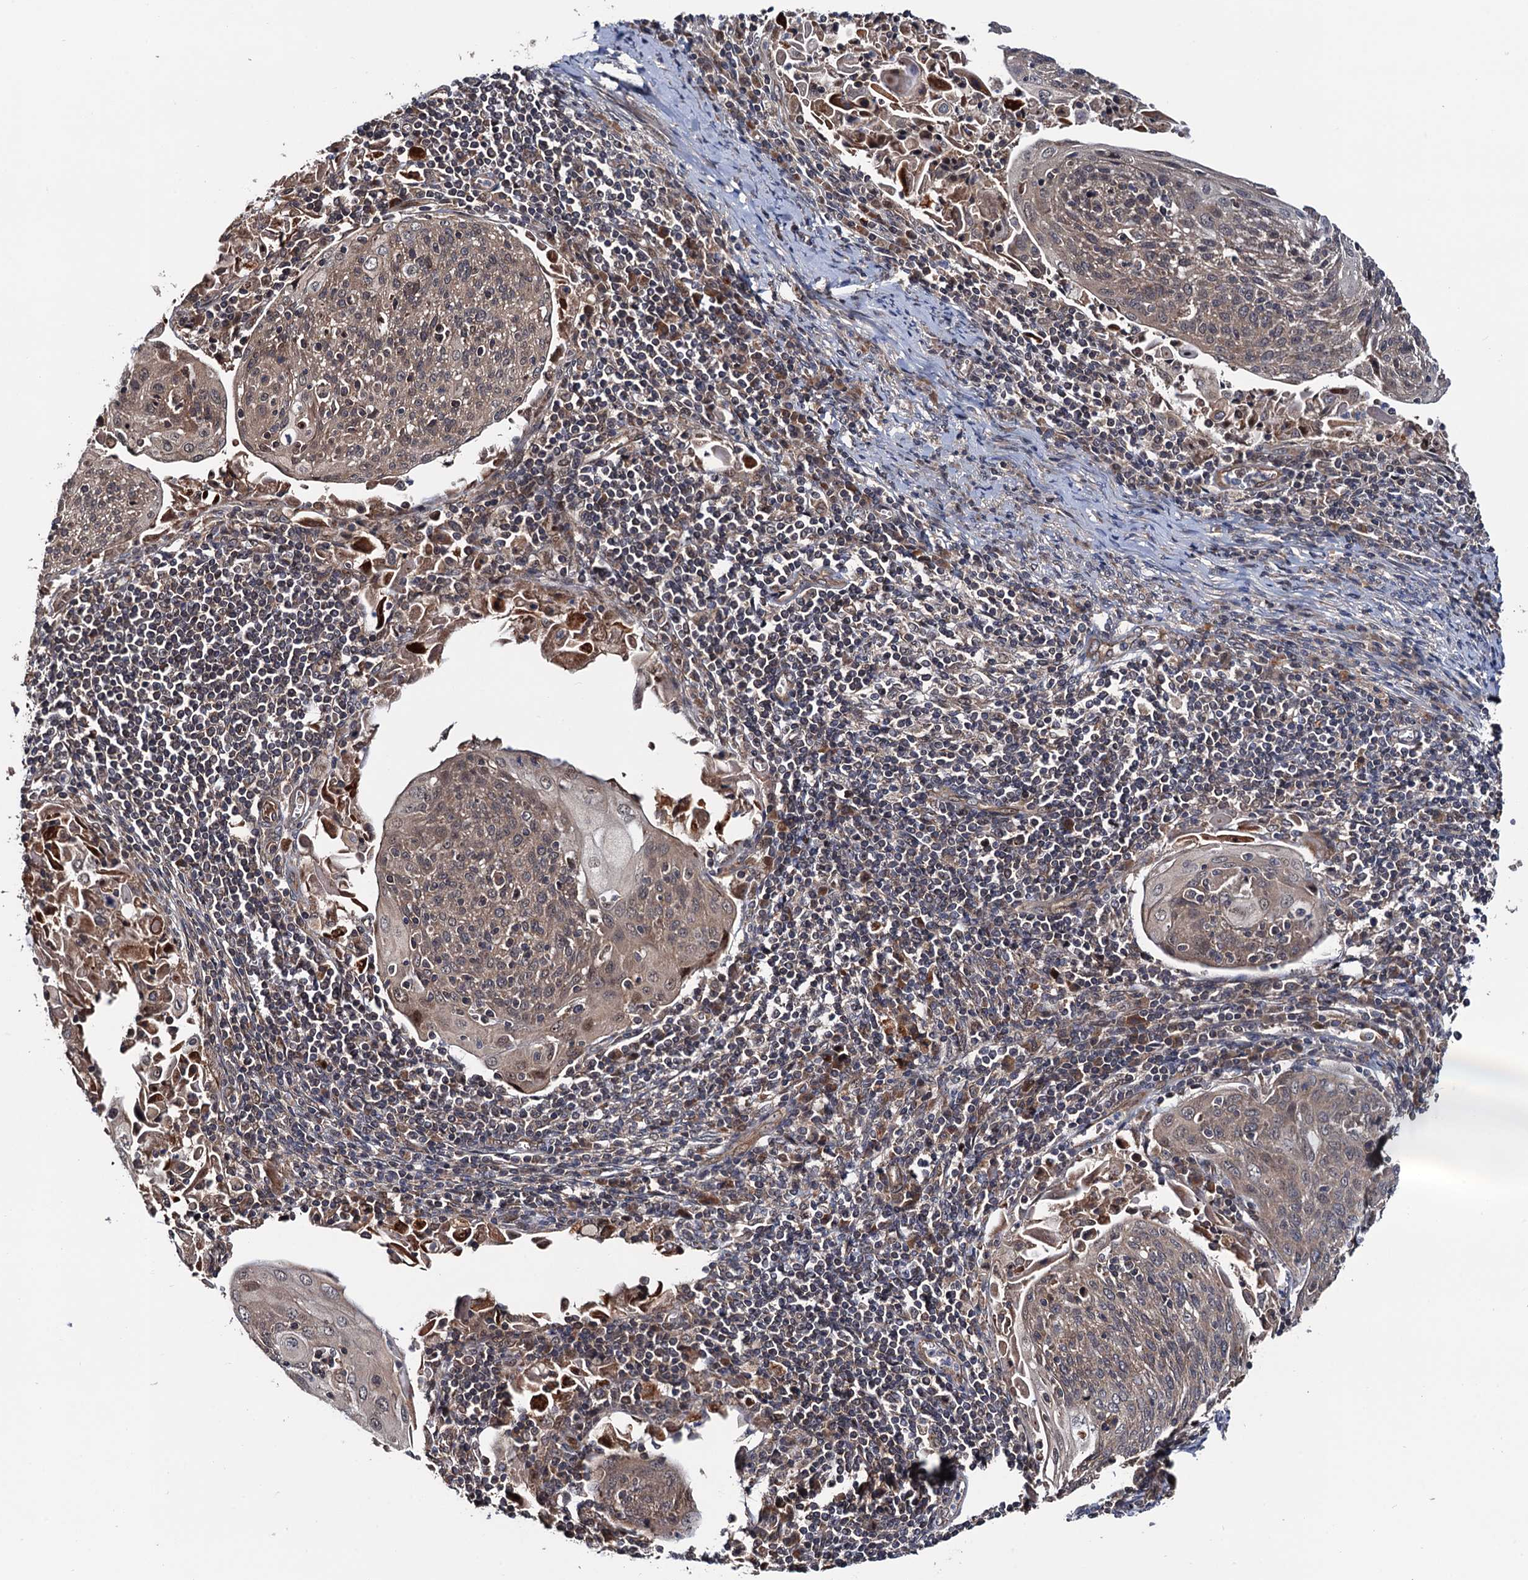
{"staining": {"intensity": "moderate", "quantity": ">75%", "location": "cytoplasmic/membranous"}, "tissue": "cervical cancer", "cell_type": "Tumor cells", "image_type": "cancer", "snomed": [{"axis": "morphology", "description": "Squamous cell carcinoma, NOS"}, {"axis": "topography", "description": "Cervix"}], "caption": "Immunohistochemical staining of cervical squamous cell carcinoma reveals medium levels of moderate cytoplasmic/membranous protein positivity in approximately >75% of tumor cells.", "gene": "NAA16", "patient": {"sex": "female", "age": 67}}